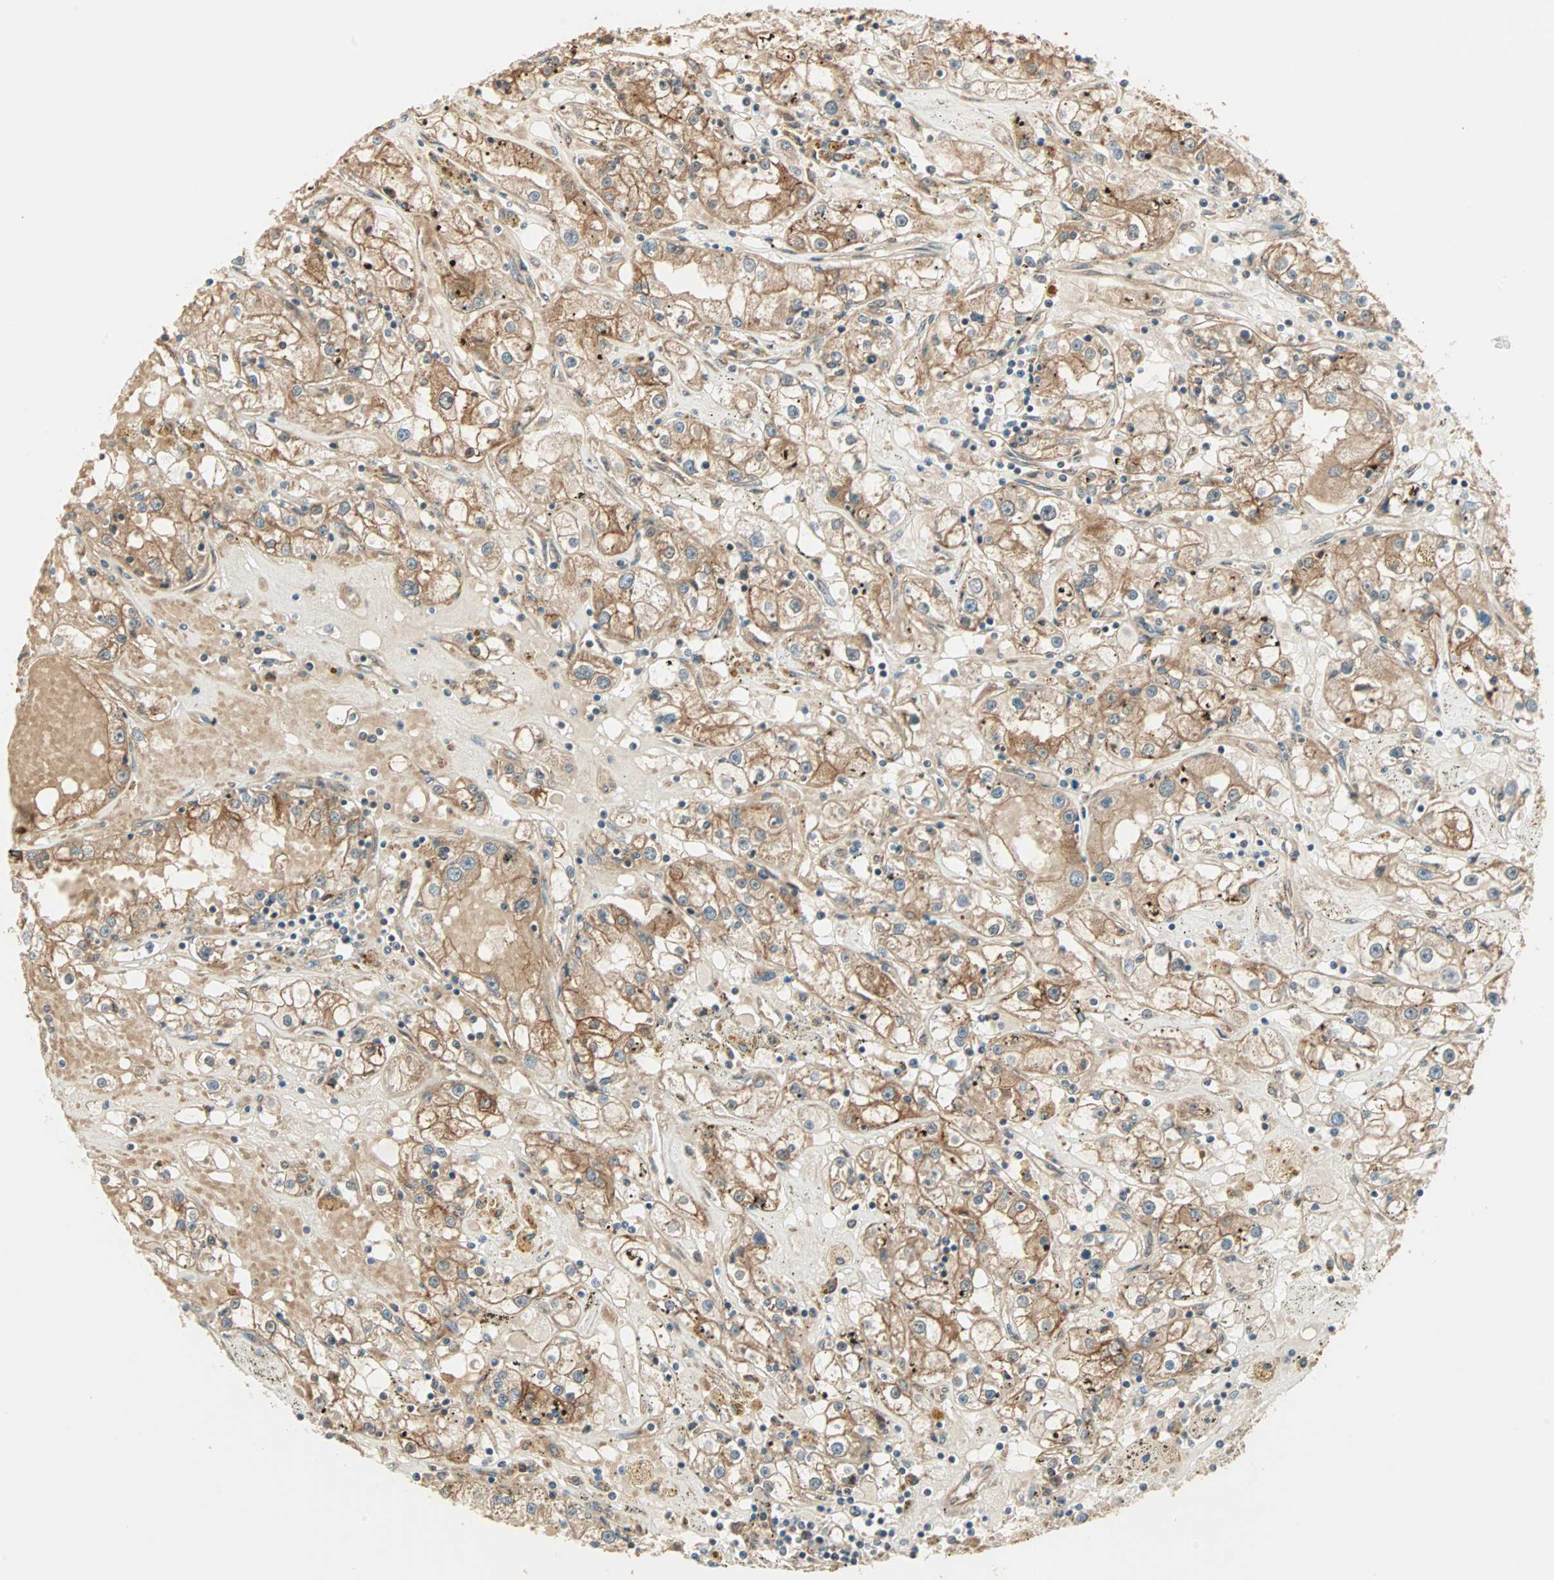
{"staining": {"intensity": "moderate", "quantity": ">75%", "location": "cytoplasmic/membranous"}, "tissue": "renal cancer", "cell_type": "Tumor cells", "image_type": "cancer", "snomed": [{"axis": "morphology", "description": "Adenocarcinoma, NOS"}, {"axis": "topography", "description": "Kidney"}], "caption": "A brown stain labels moderate cytoplasmic/membranous positivity of a protein in renal cancer (adenocarcinoma) tumor cells.", "gene": "P4HA1", "patient": {"sex": "male", "age": 56}}